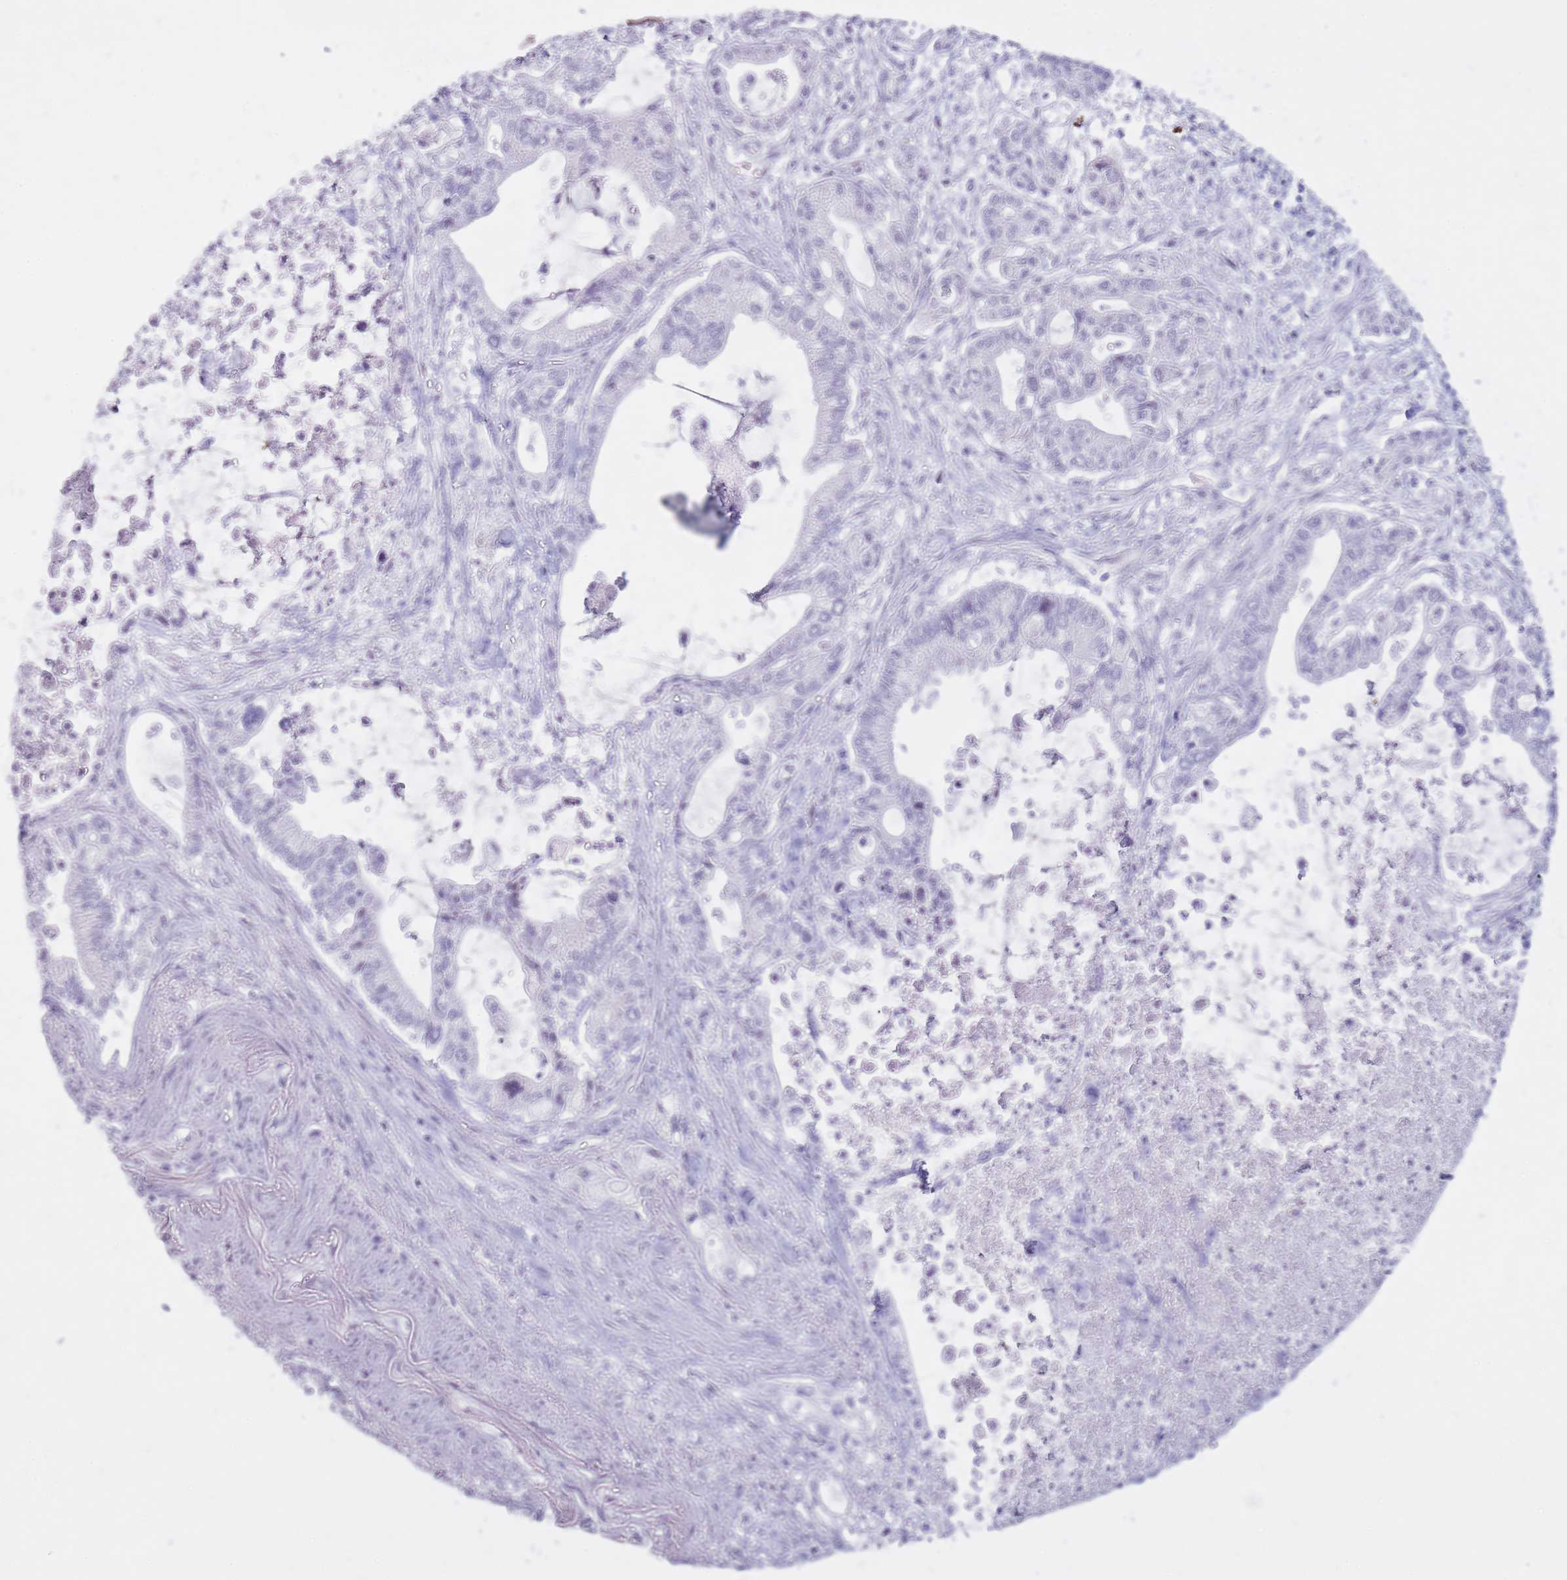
{"staining": {"intensity": "negative", "quantity": "none", "location": "none"}, "tissue": "pancreatic cancer", "cell_type": "Tumor cells", "image_type": "cancer", "snomed": [{"axis": "morphology", "description": "Adenocarcinoma, NOS"}, {"axis": "topography", "description": "Pancreas"}], "caption": "DAB (3,3'-diaminobenzidine) immunohistochemical staining of pancreatic cancer (adenocarcinoma) exhibits no significant expression in tumor cells.", "gene": "GOLGA6D", "patient": {"sex": "male", "age": 69}}